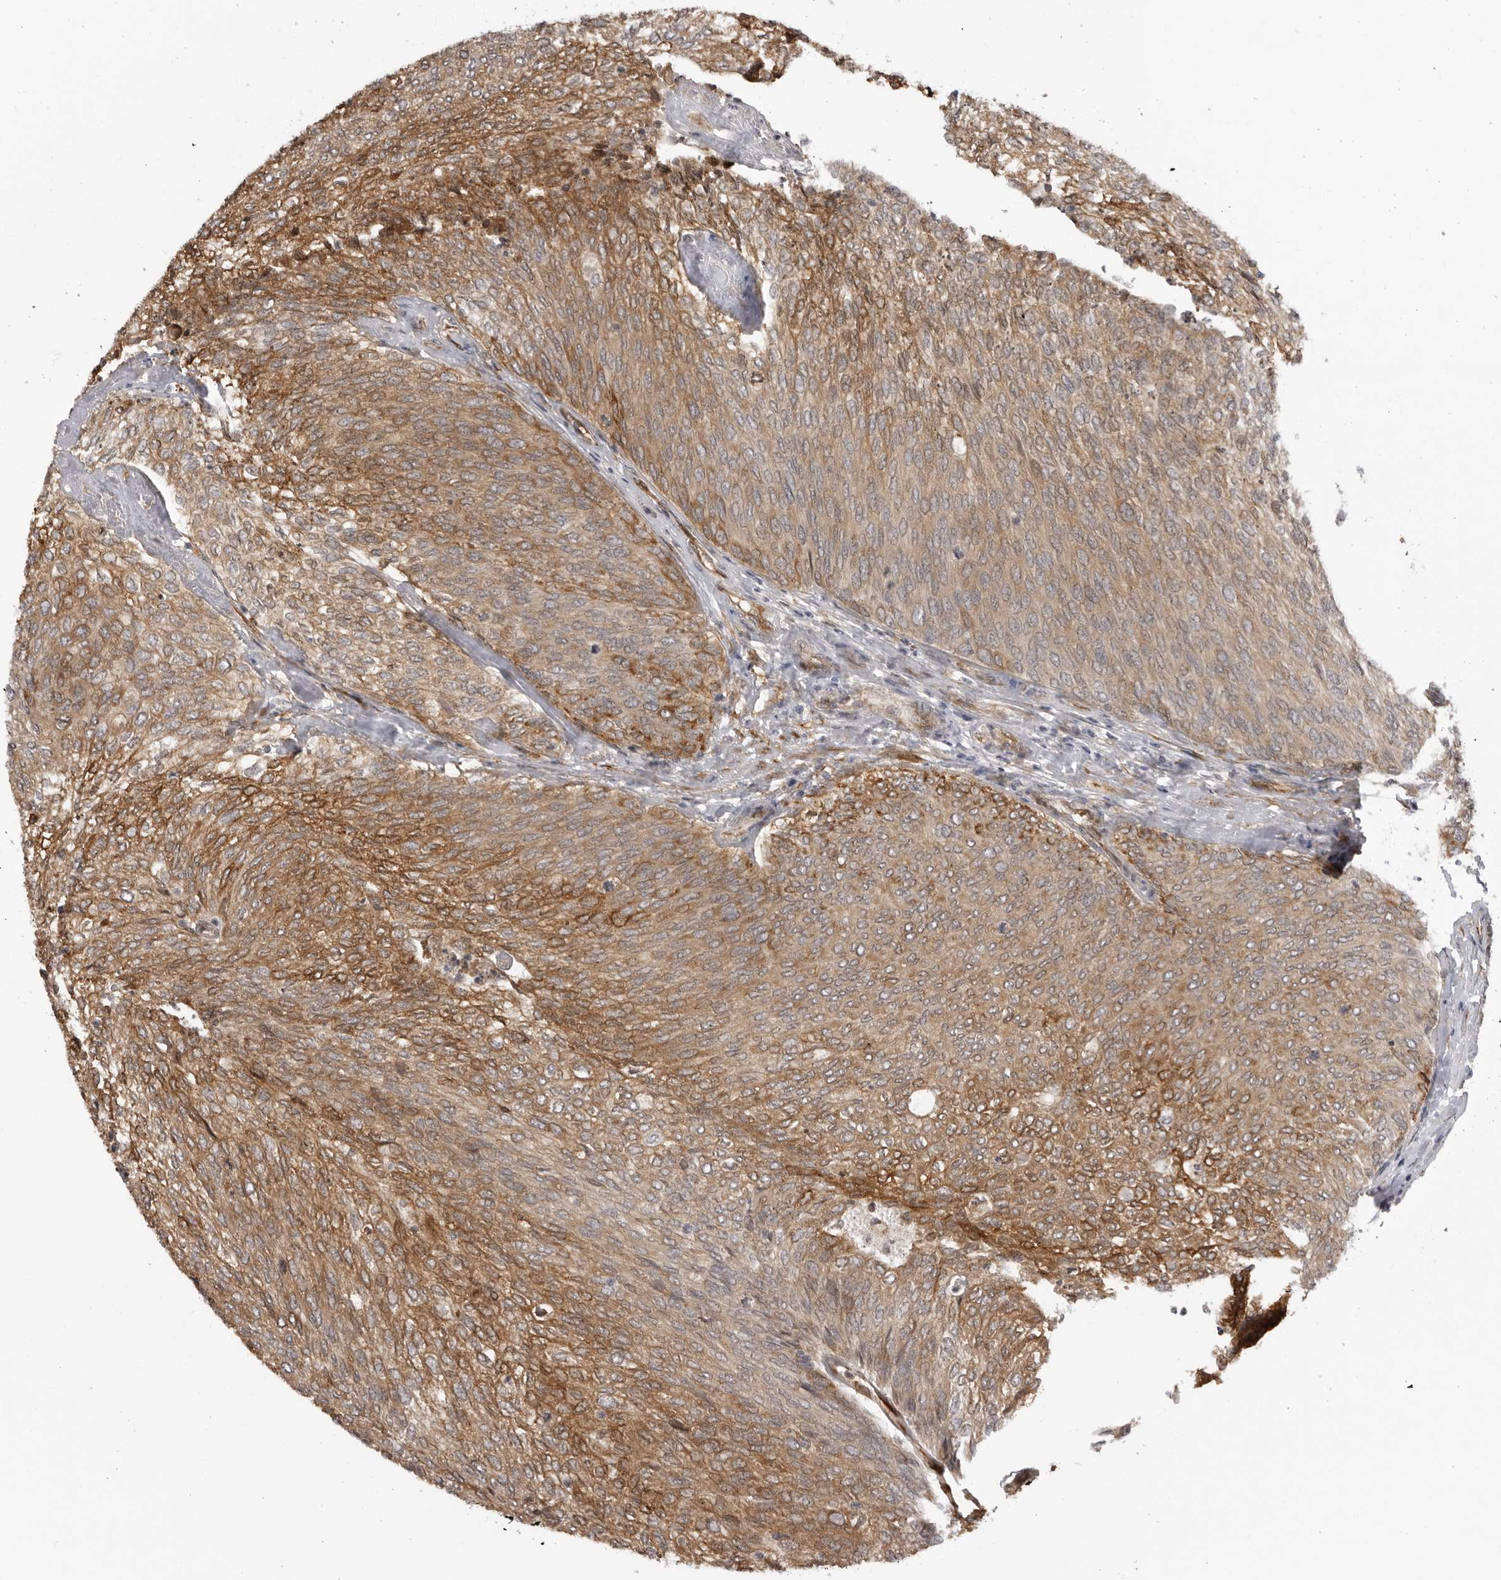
{"staining": {"intensity": "moderate", "quantity": ">75%", "location": "cytoplasmic/membranous"}, "tissue": "urothelial cancer", "cell_type": "Tumor cells", "image_type": "cancer", "snomed": [{"axis": "morphology", "description": "Urothelial carcinoma, Low grade"}, {"axis": "topography", "description": "Urinary bladder"}], "caption": "Moderate cytoplasmic/membranous expression is identified in approximately >75% of tumor cells in urothelial carcinoma (low-grade). (DAB IHC with brightfield microscopy, high magnification).", "gene": "DNAH14", "patient": {"sex": "female", "age": 79}}